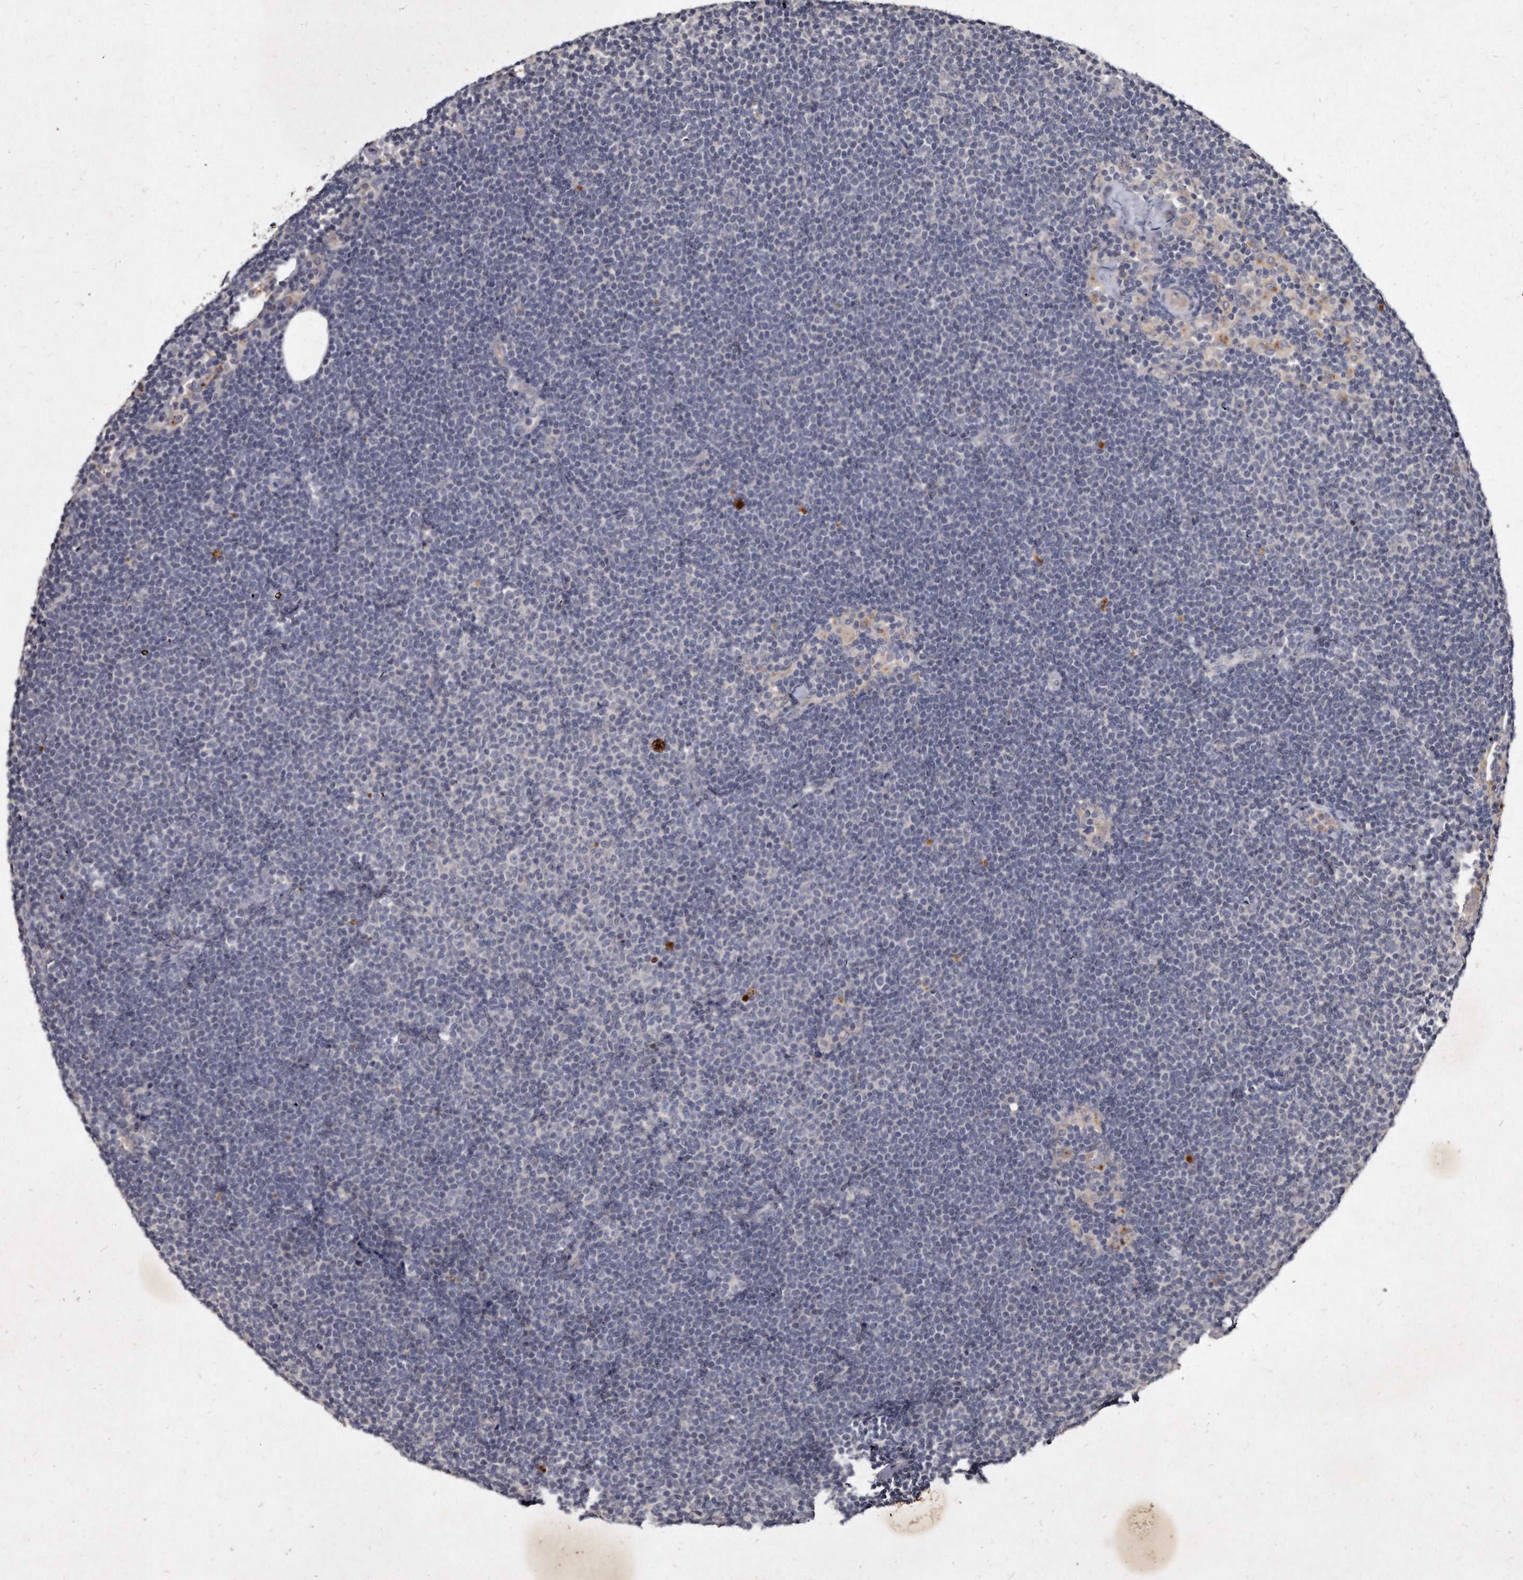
{"staining": {"intensity": "negative", "quantity": "none", "location": "none"}, "tissue": "lymphoma", "cell_type": "Tumor cells", "image_type": "cancer", "snomed": [{"axis": "morphology", "description": "Malignant lymphoma, non-Hodgkin's type, Low grade"}, {"axis": "topography", "description": "Lymph node"}], "caption": "DAB (3,3'-diaminobenzidine) immunohistochemical staining of malignant lymphoma, non-Hodgkin's type (low-grade) demonstrates no significant staining in tumor cells. (Brightfield microscopy of DAB immunohistochemistry at high magnification).", "gene": "KLHDC3", "patient": {"sex": "female", "age": 53}}